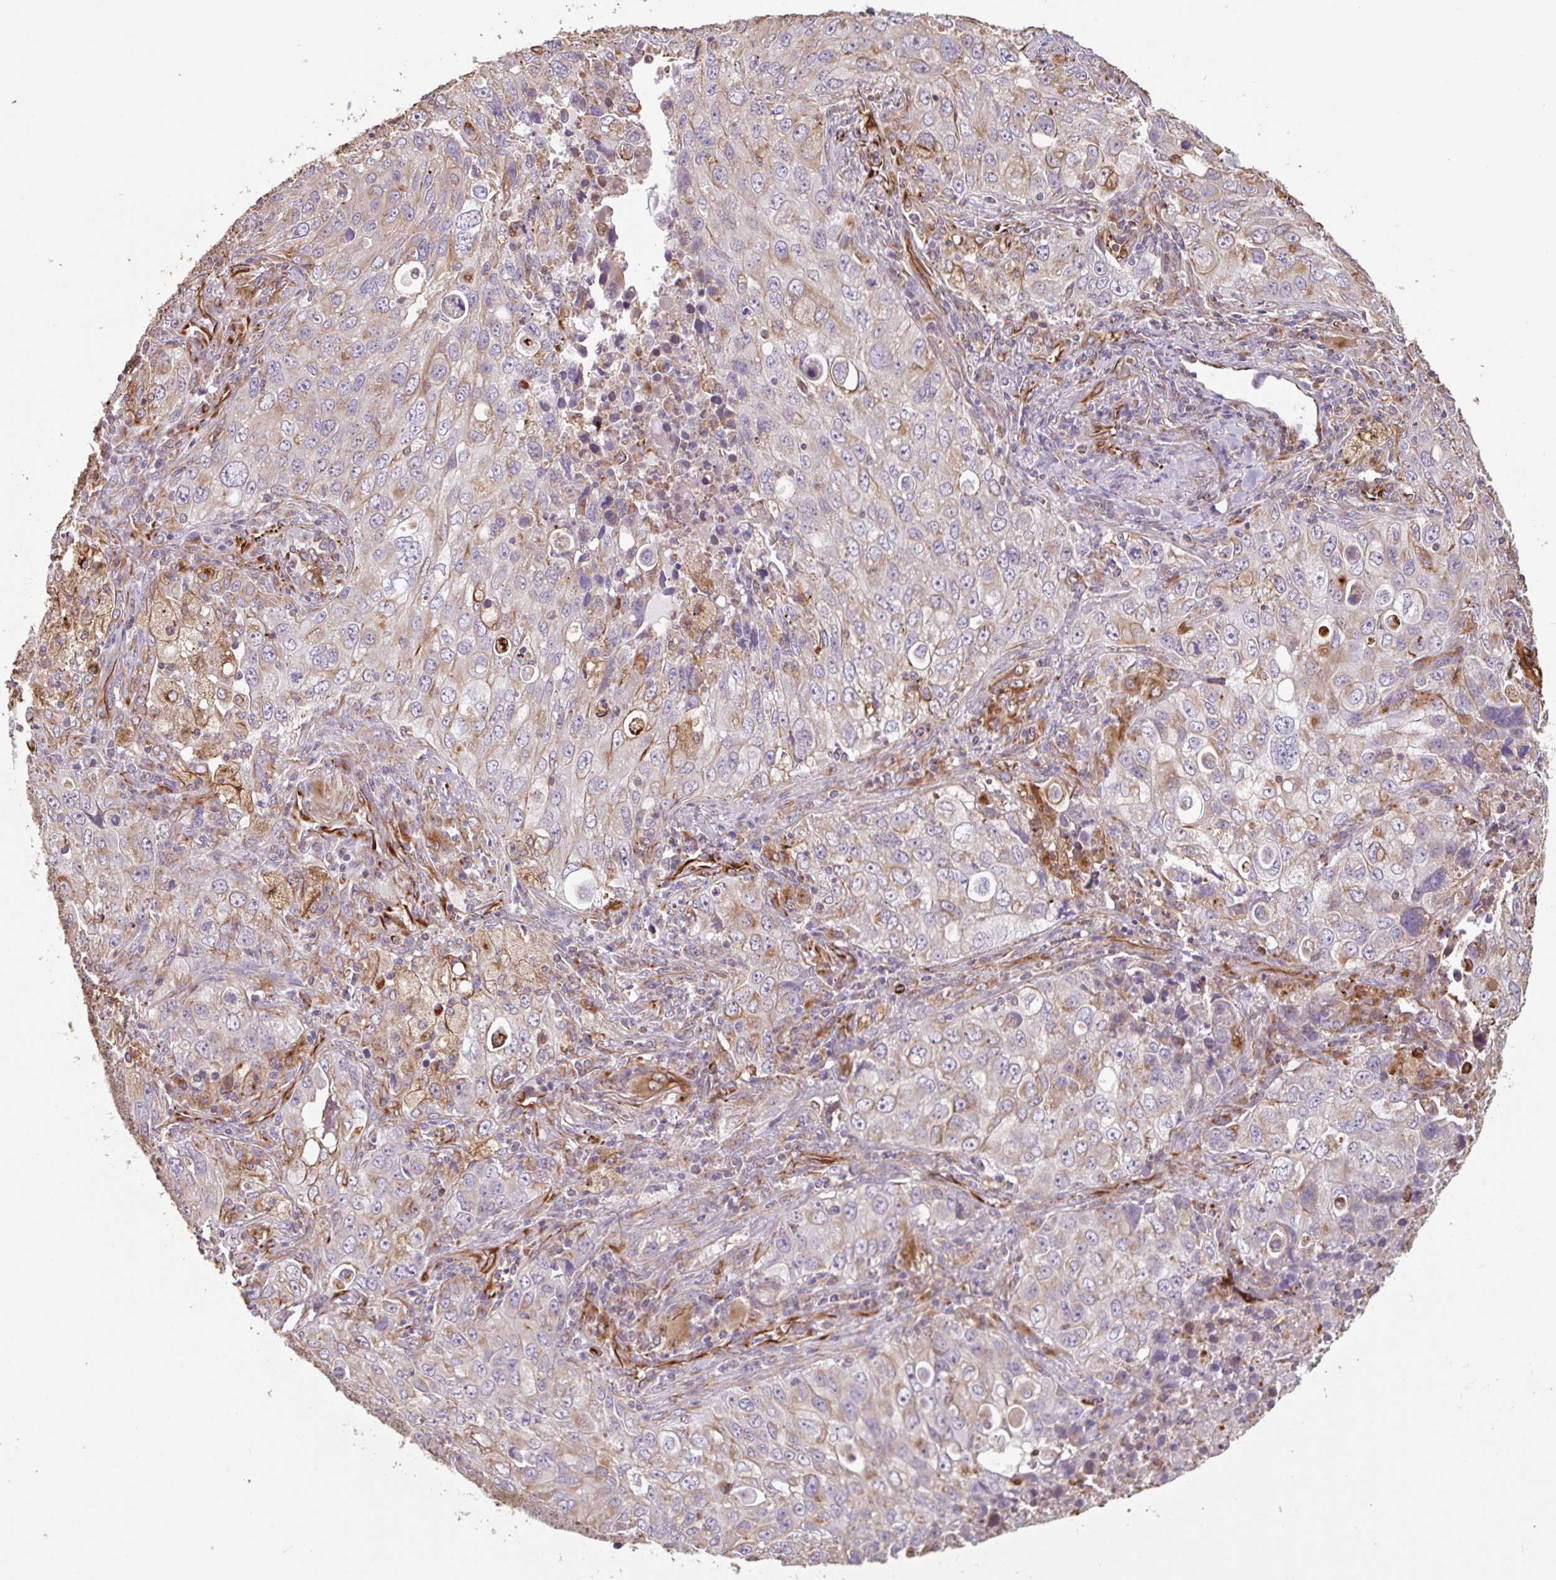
{"staining": {"intensity": "moderate", "quantity": "25%-75%", "location": "cytoplasmic/membranous"}, "tissue": "lung cancer", "cell_type": "Tumor cells", "image_type": "cancer", "snomed": [{"axis": "morphology", "description": "Adenocarcinoma, NOS"}, {"axis": "morphology", "description": "Adenocarcinoma, metastatic, NOS"}, {"axis": "topography", "description": "Lymph node"}, {"axis": "topography", "description": "Lung"}], "caption": "DAB (3,3'-diaminobenzidine) immunohistochemical staining of human lung cancer displays moderate cytoplasmic/membranous protein expression in about 25%-75% of tumor cells. (brown staining indicates protein expression, while blue staining denotes nuclei).", "gene": "ZNF790", "patient": {"sex": "female", "age": 42}}